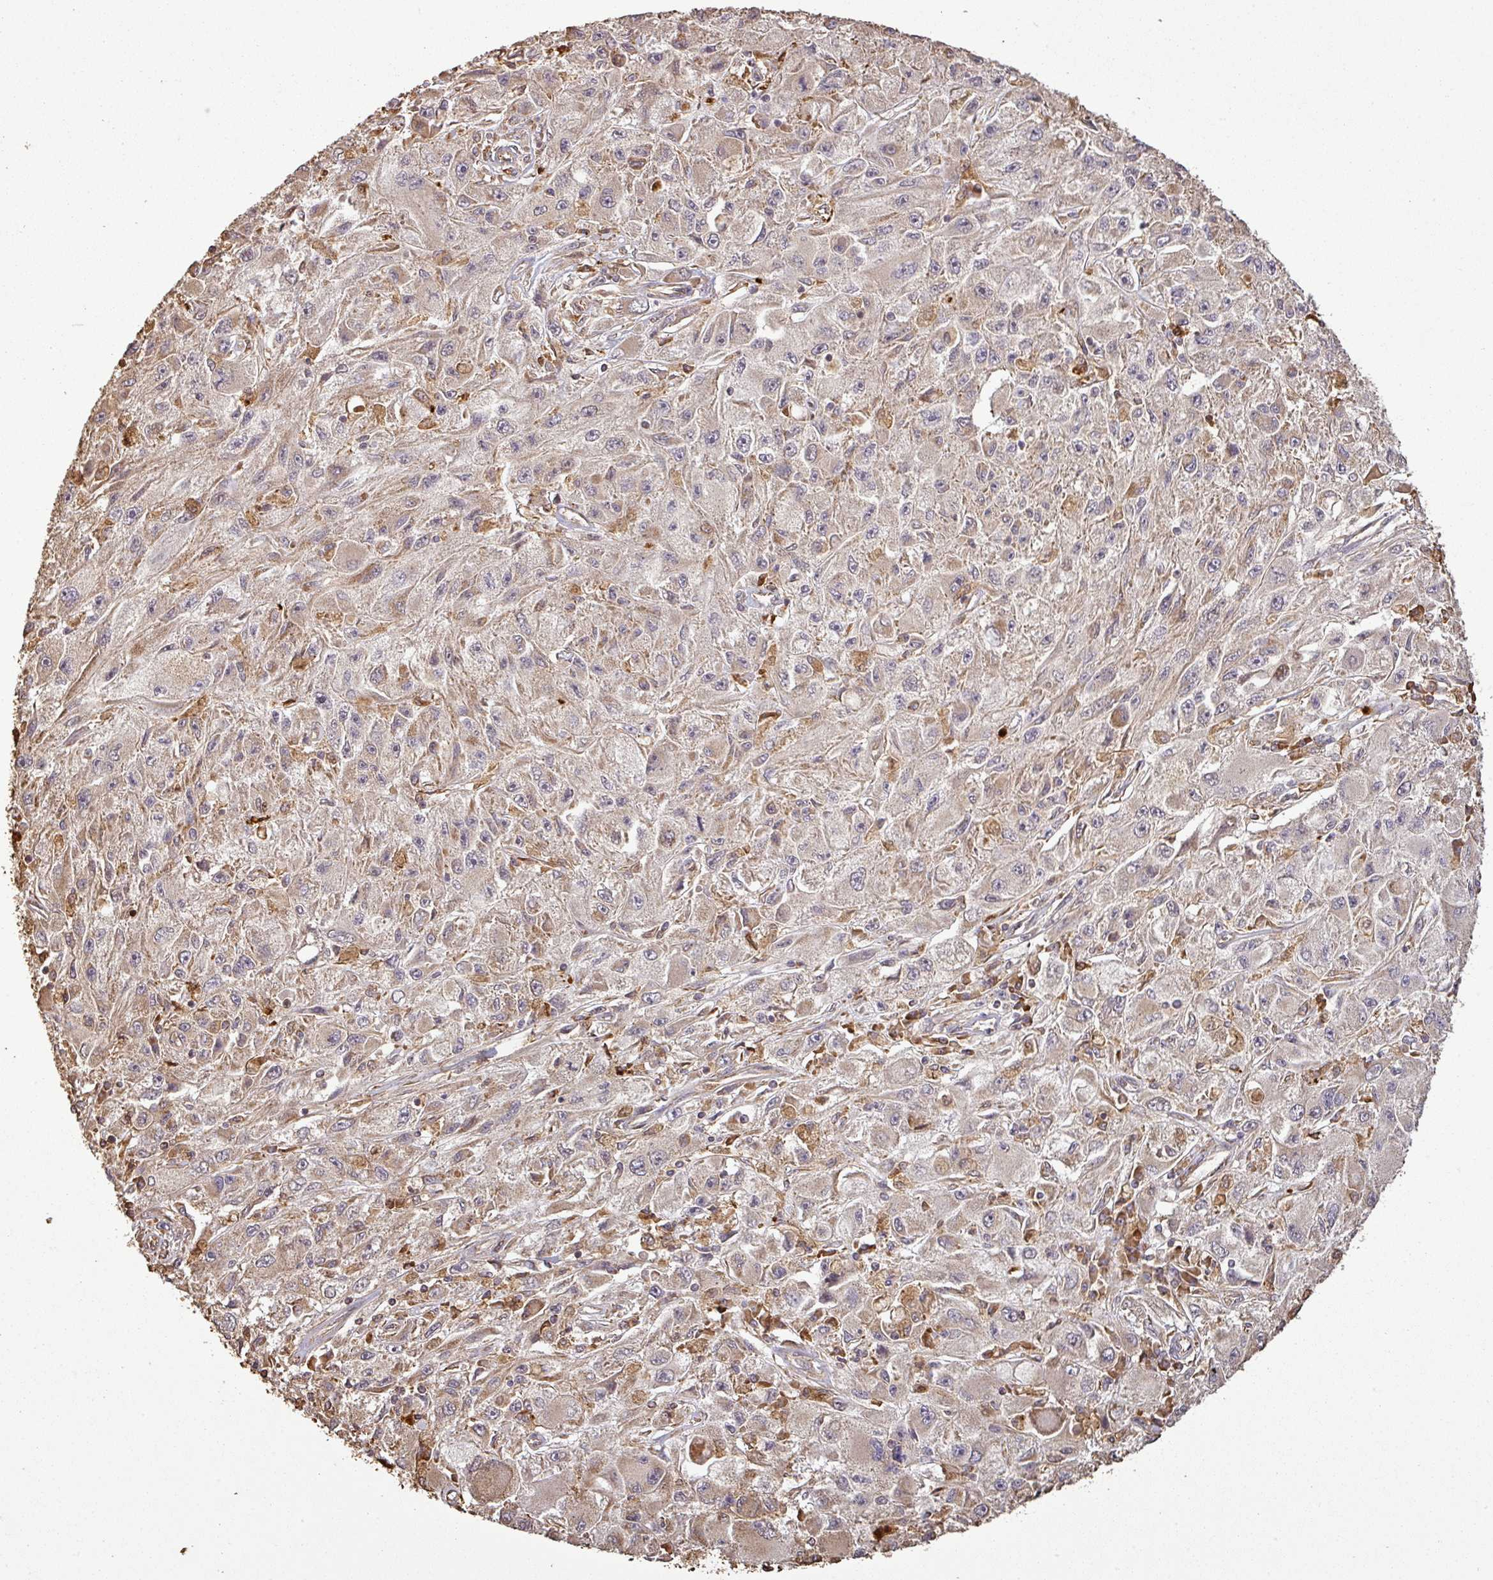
{"staining": {"intensity": "weak", "quantity": "<25%", "location": "cytoplasmic/membranous"}, "tissue": "melanoma", "cell_type": "Tumor cells", "image_type": "cancer", "snomed": [{"axis": "morphology", "description": "Malignant melanoma, Metastatic site"}, {"axis": "topography", "description": "Skin"}], "caption": "Melanoma stained for a protein using immunohistochemistry shows no expression tumor cells.", "gene": "PLEKHM1", "patient": {"sex": "male", "age": 53}}